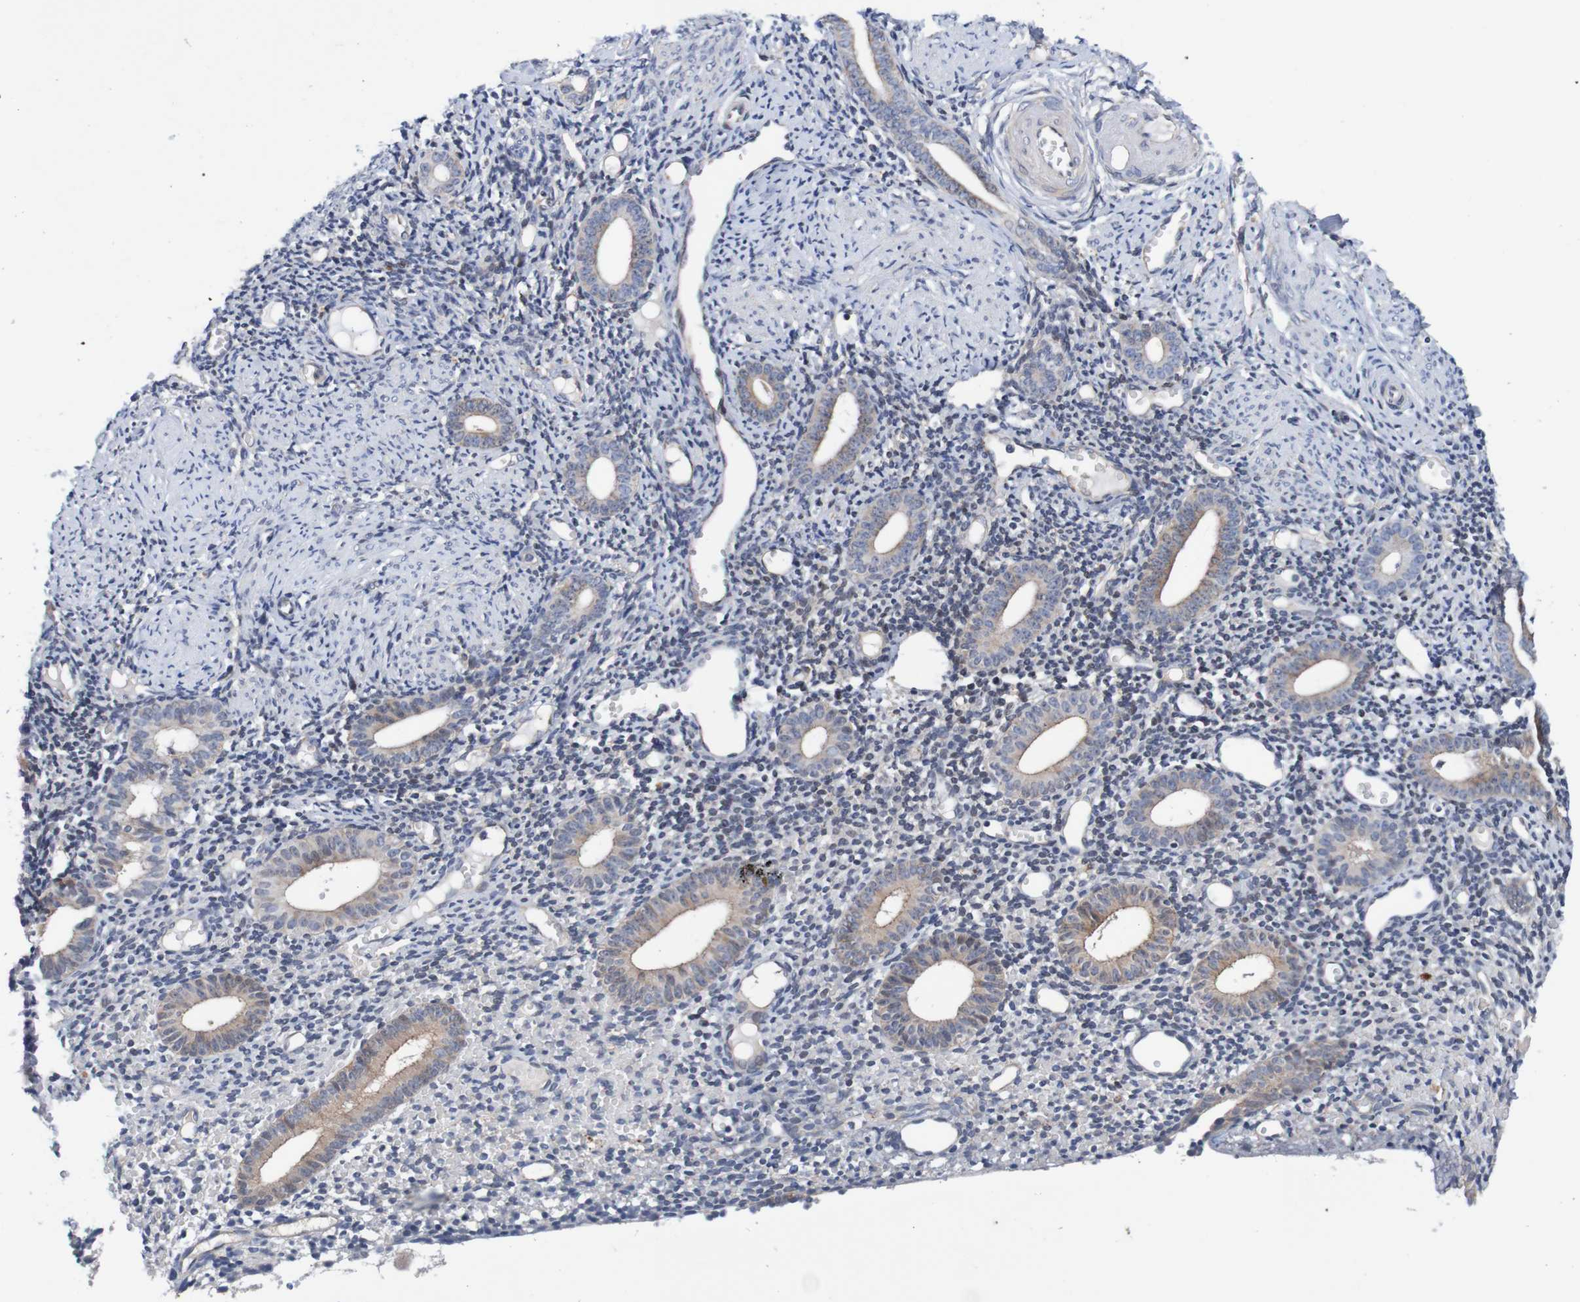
{"staining": {"intensity": "negative", "quantity": "none", "location": "none"}, "tissue": "endometrium", "cell_type": "Cells in endometrial stroma", "image_type": "normal", "snomed": [{"axis": "morphology", "description": "Normal tissue, NOS"}, {"axis": "topography", "description": "Endometrium"}], "caption": "This is a histopathology image of immunohistochemistry staining of unremarkable endometrium, which shows no positivity in cells in endometrial stroma.", "gene": "CPED1", "patient": {"sex": "female", "age": 50}}